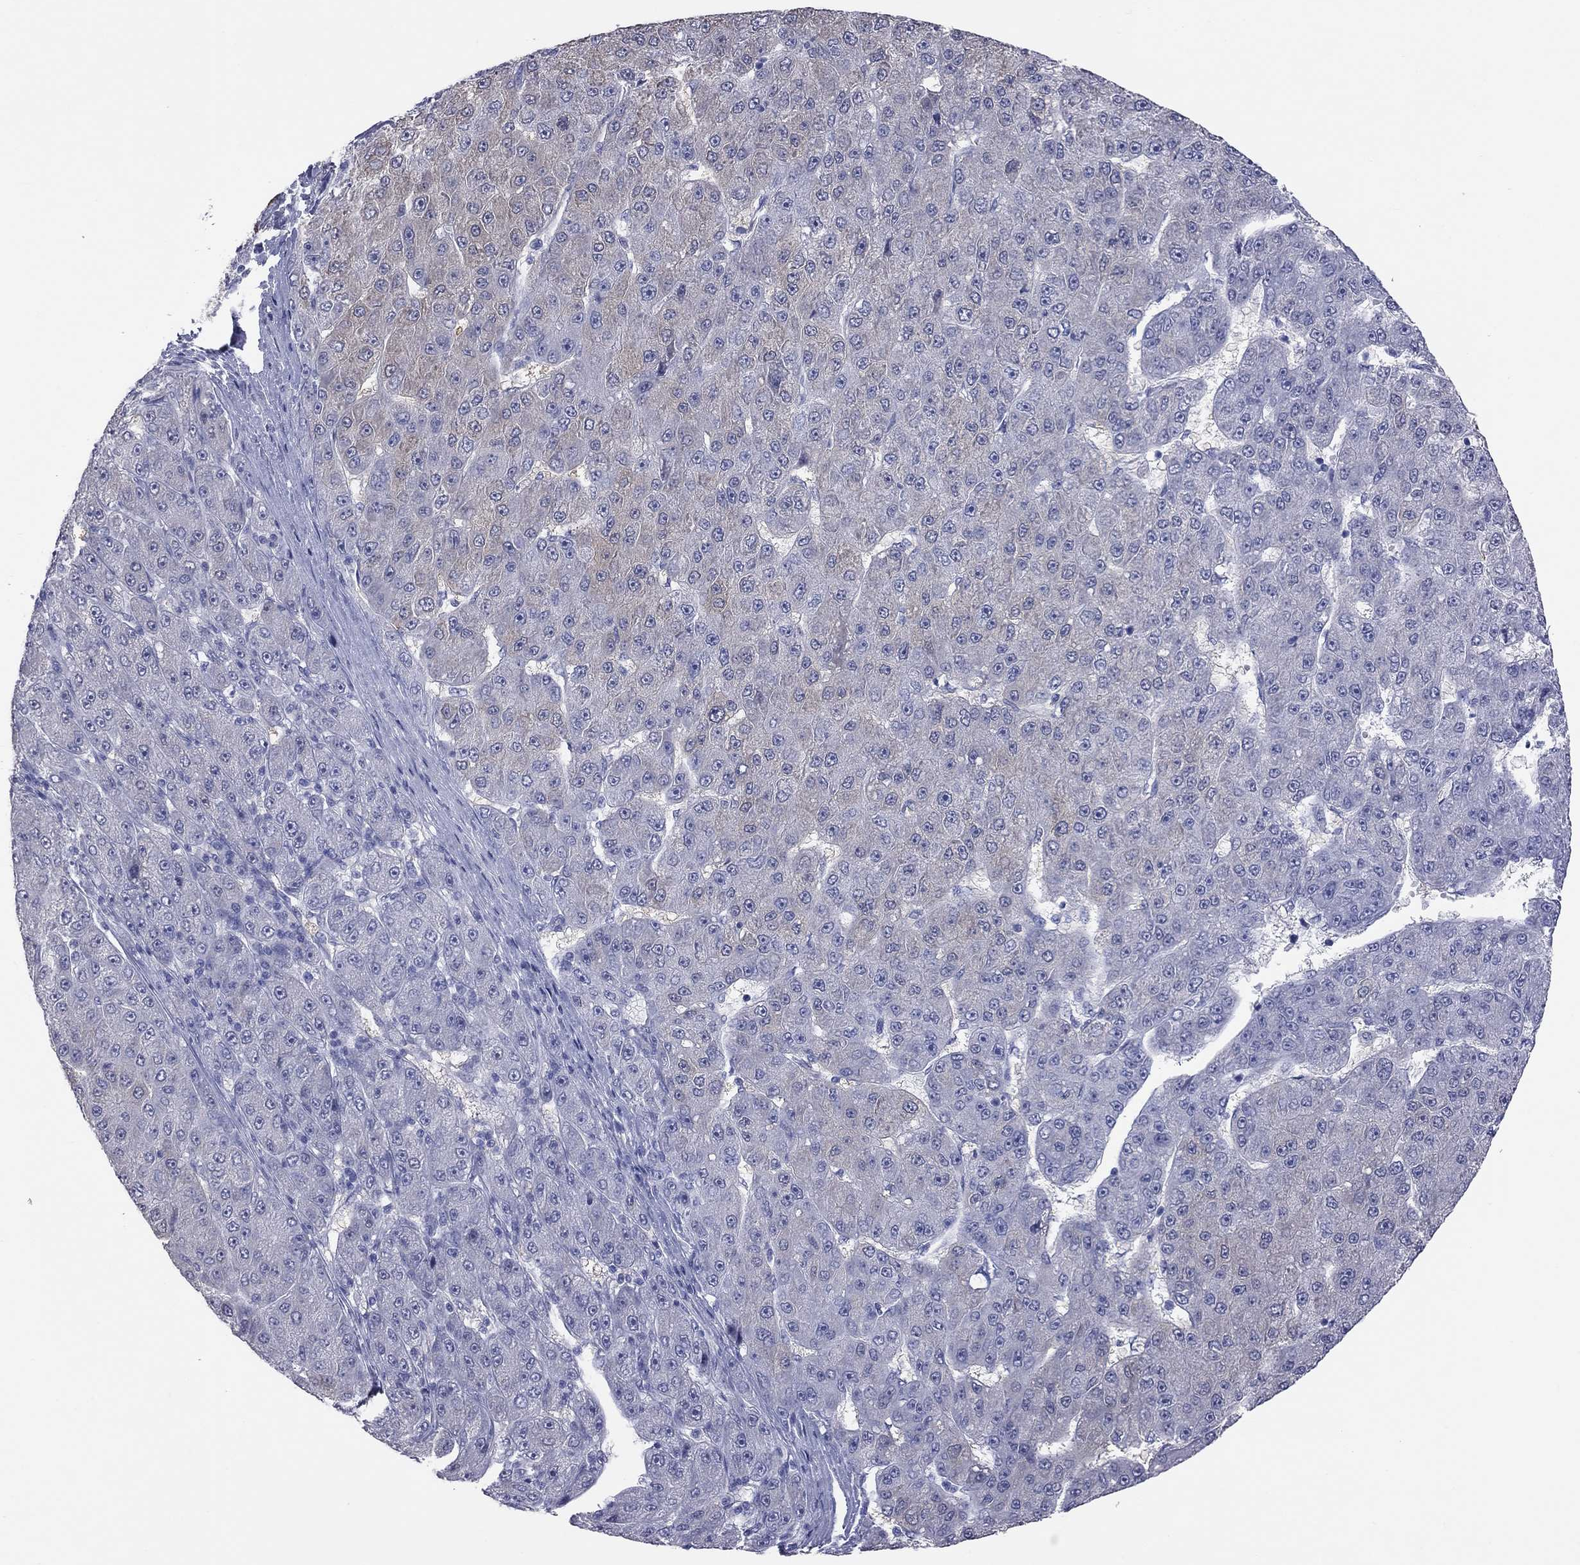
{"staining": {"intensity": "weak", "quantity": "<25%", "location": "cytoplasmic/membranous"}, "tissue": "liver cancer", "cell_type": "Tumor cells", "image_type": "cancer", "snomed": [{"axis": "morphology", "description": "Carcinoma, Hepatocellular, NOS"}, {"axis": "topography", "description": "Liver"}], "caption": "DAB immunohistochemical staining of human liver cancer displays no significant expression in tumor cells. The staining is performed using DAB (3,3'-diaminobenzidine) brown chromogen with nuclei counter-stained in using hematoxylin.", "gene": "HYLS1", "patient": {"sex": "male", "age": 67}}